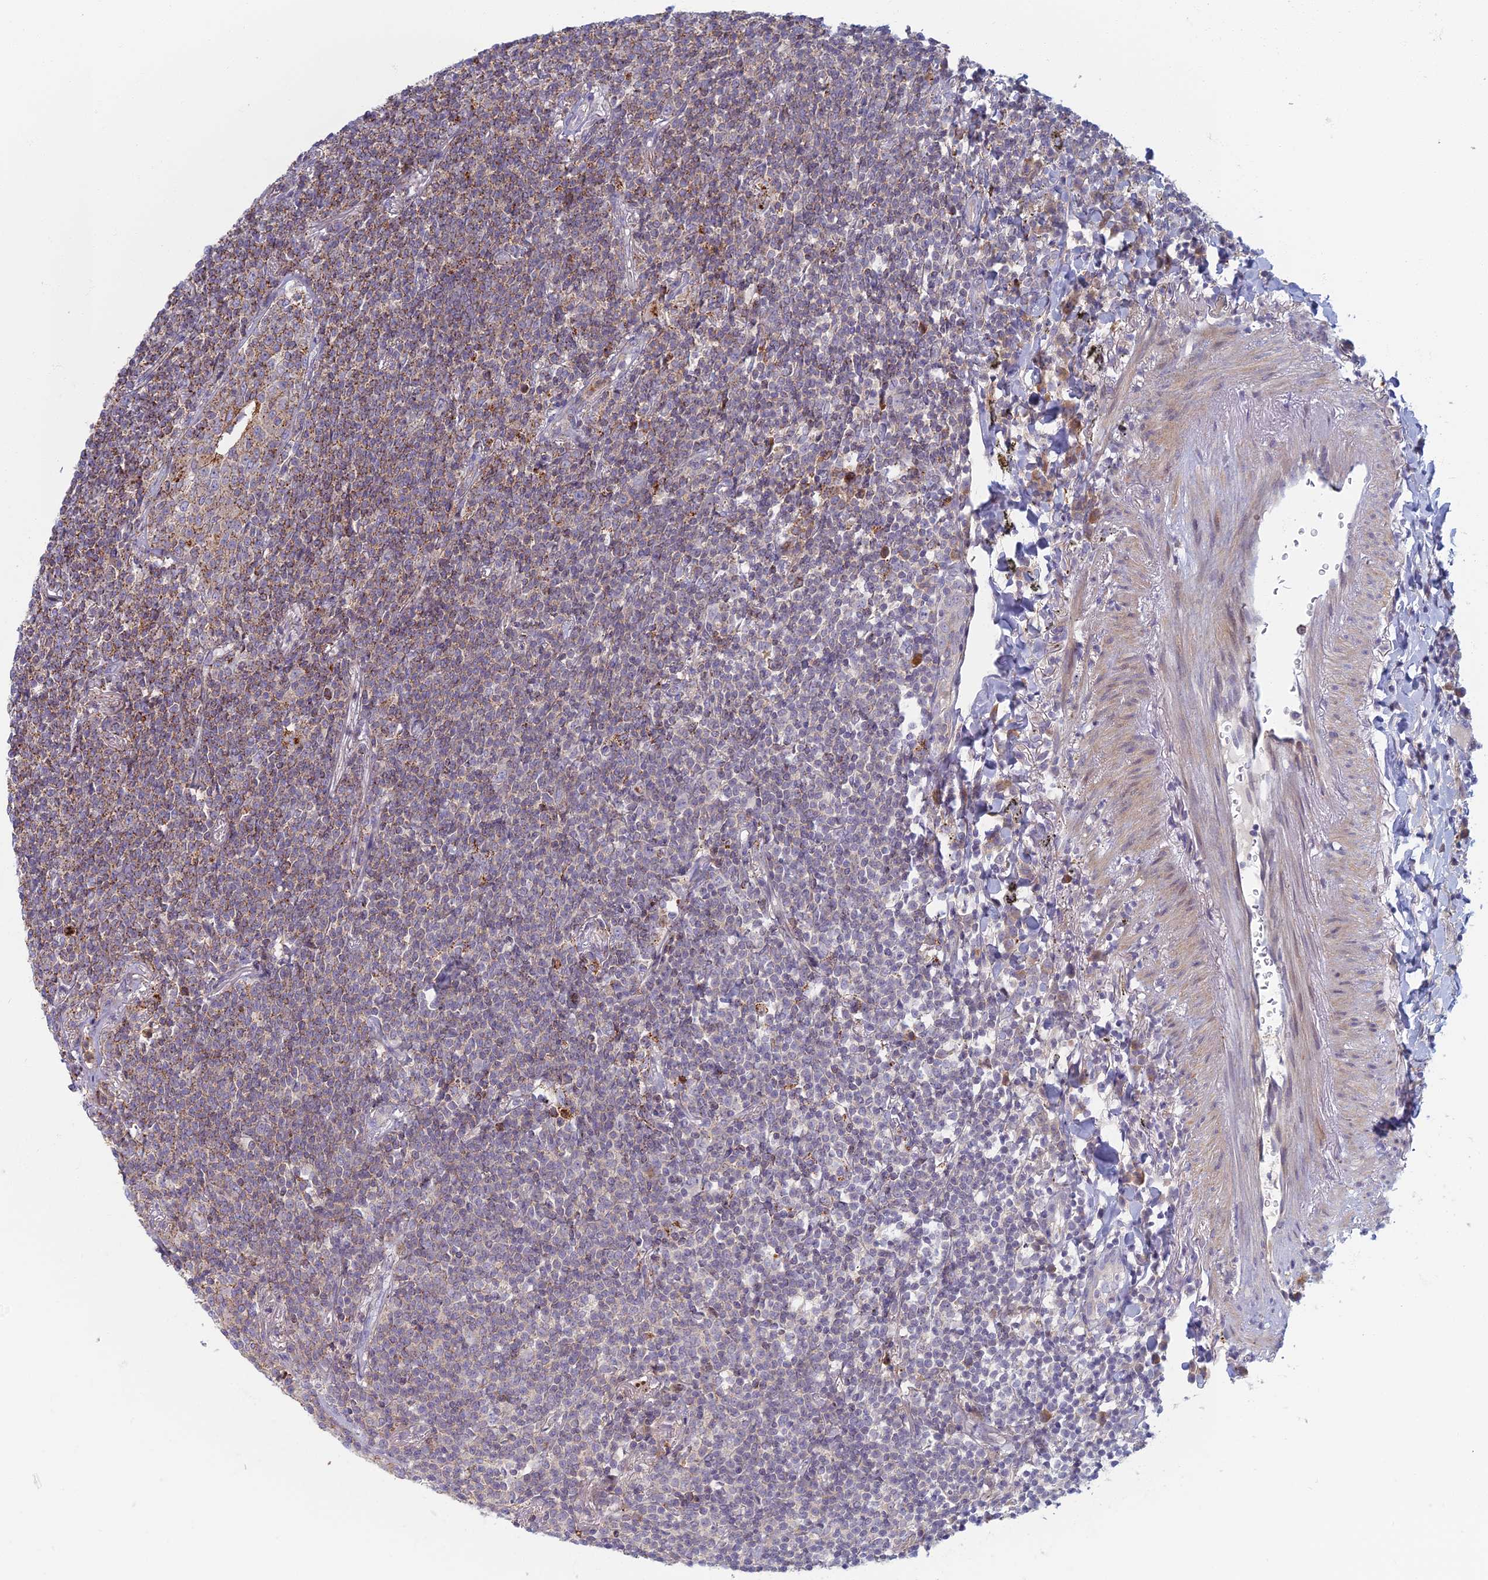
{"staining": {"intensity": "moderate", "quantity": ">75%", "location": "cytoplasmic/membranous"}, "tissue": "lymphoma", "cell_type": "Tumor cells", "image_type": "cancer", "snomed": [{"axis": "morphology", "description": "Malignant lymphoma, non-Hodgkin's type, Low grade"}, {"axis": "topography", "description": "Lung"}], "caption": "Lymphoma tissue displays moderate cytoplasmic/membranous staining in about >75% of tumor cells, visualized by immunohistochemistry. The staining was performed using DAB (3,3'-diaminobenzidine), with brown indicating positive protein expression. Nuclei are stained blue with hematoxylin.", "gene": "CHMP4B", "patient": {"sex": "female", "age": 71}}